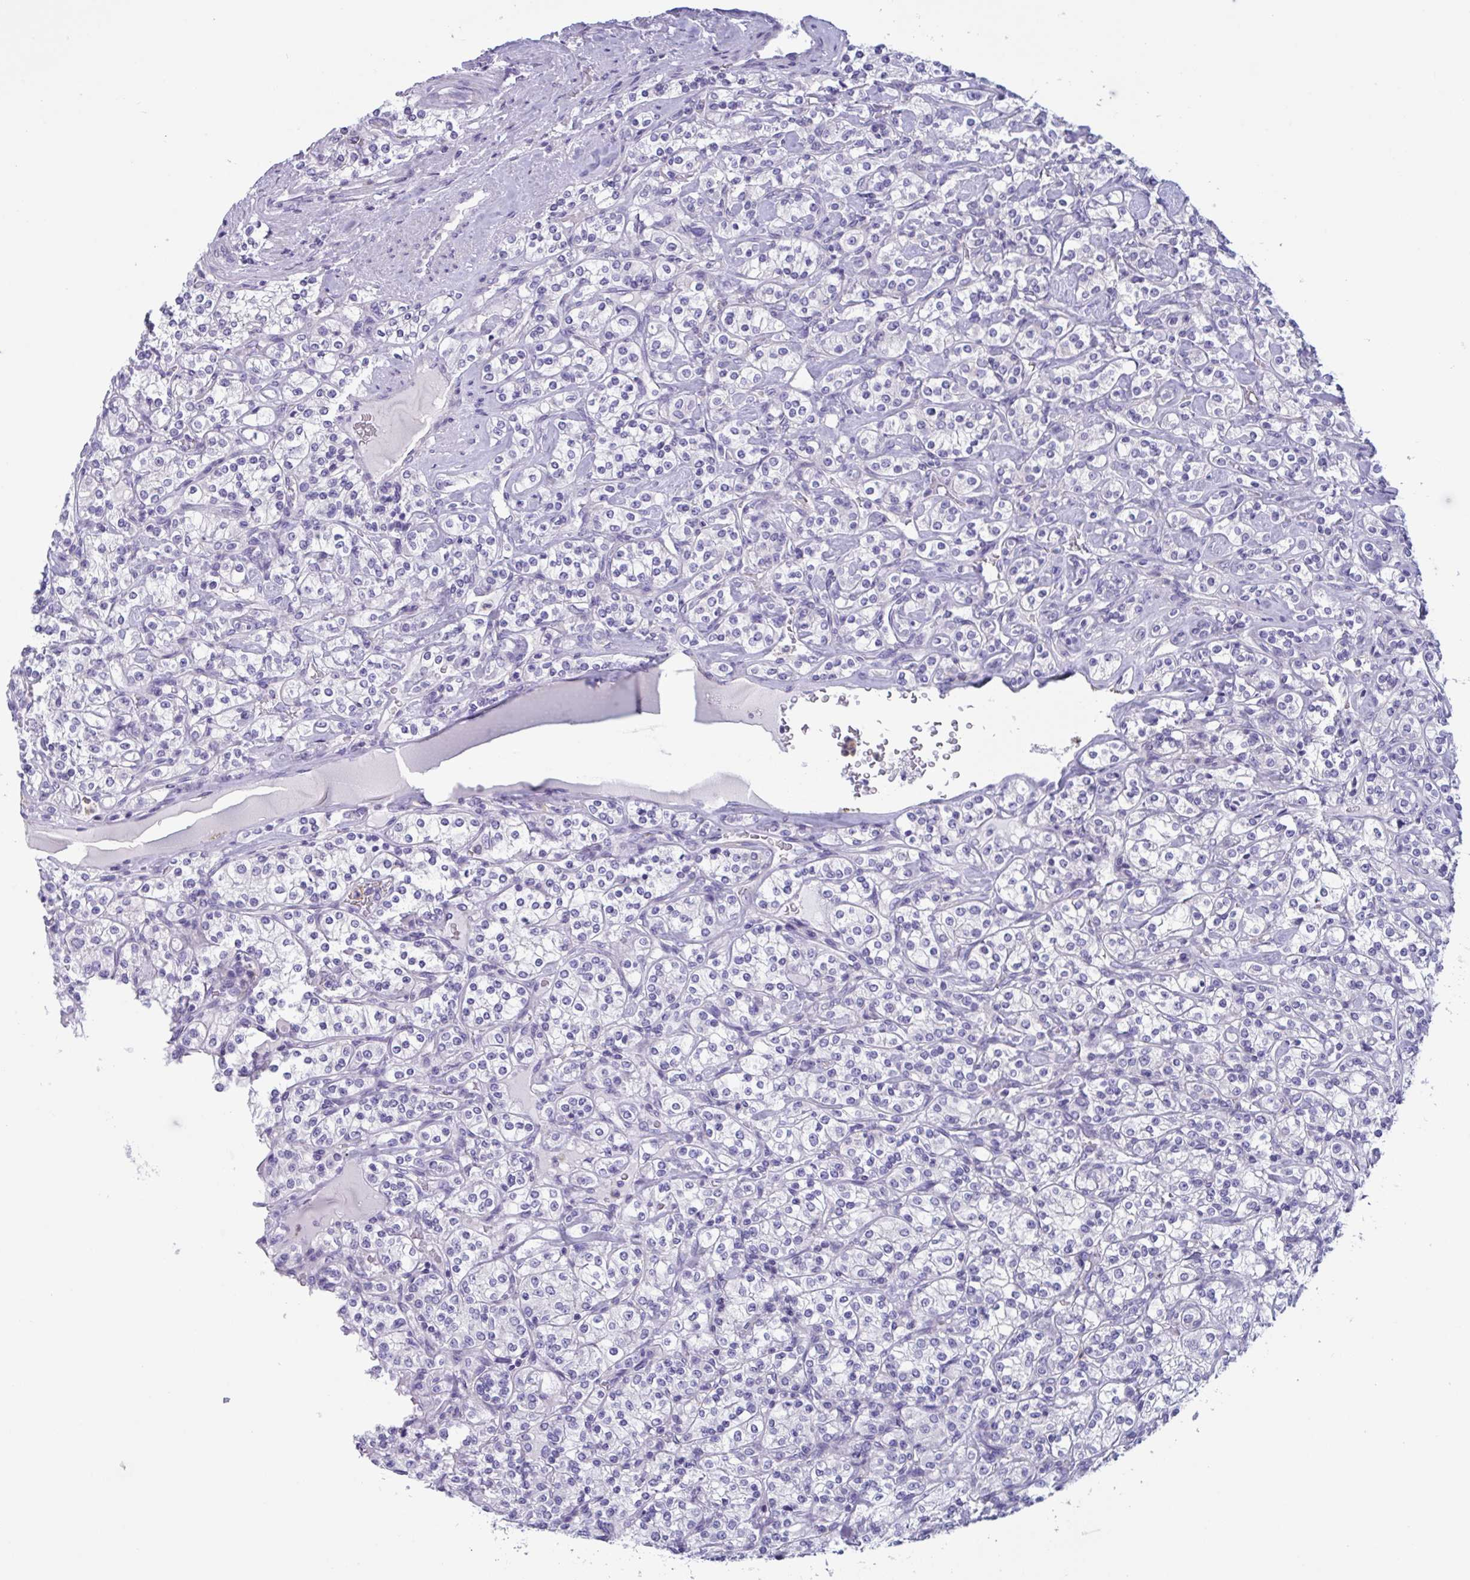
{"staining": {"intensity": "negative", "quantity": "none", "location": "none"}, "tissue": "renal cancer", "cell_type": "Tumor cells", "image_type": "cancer", "snomed": [{"axis": "morphology", "description": "Adenocarcinoma, NOS"}, {"axis": "topography", "description": "Kidney"}], "caption": "Tumor cells are negative for brown protein staining in adenocarcinoma (renal). (Brightfield microscopy of DAB (3,3'-diaminobenzidine) immunohistochemistry (IHC) at high magnification).", "gene": "OXLD1", "patient": {"sex": "male", "age": 77}}